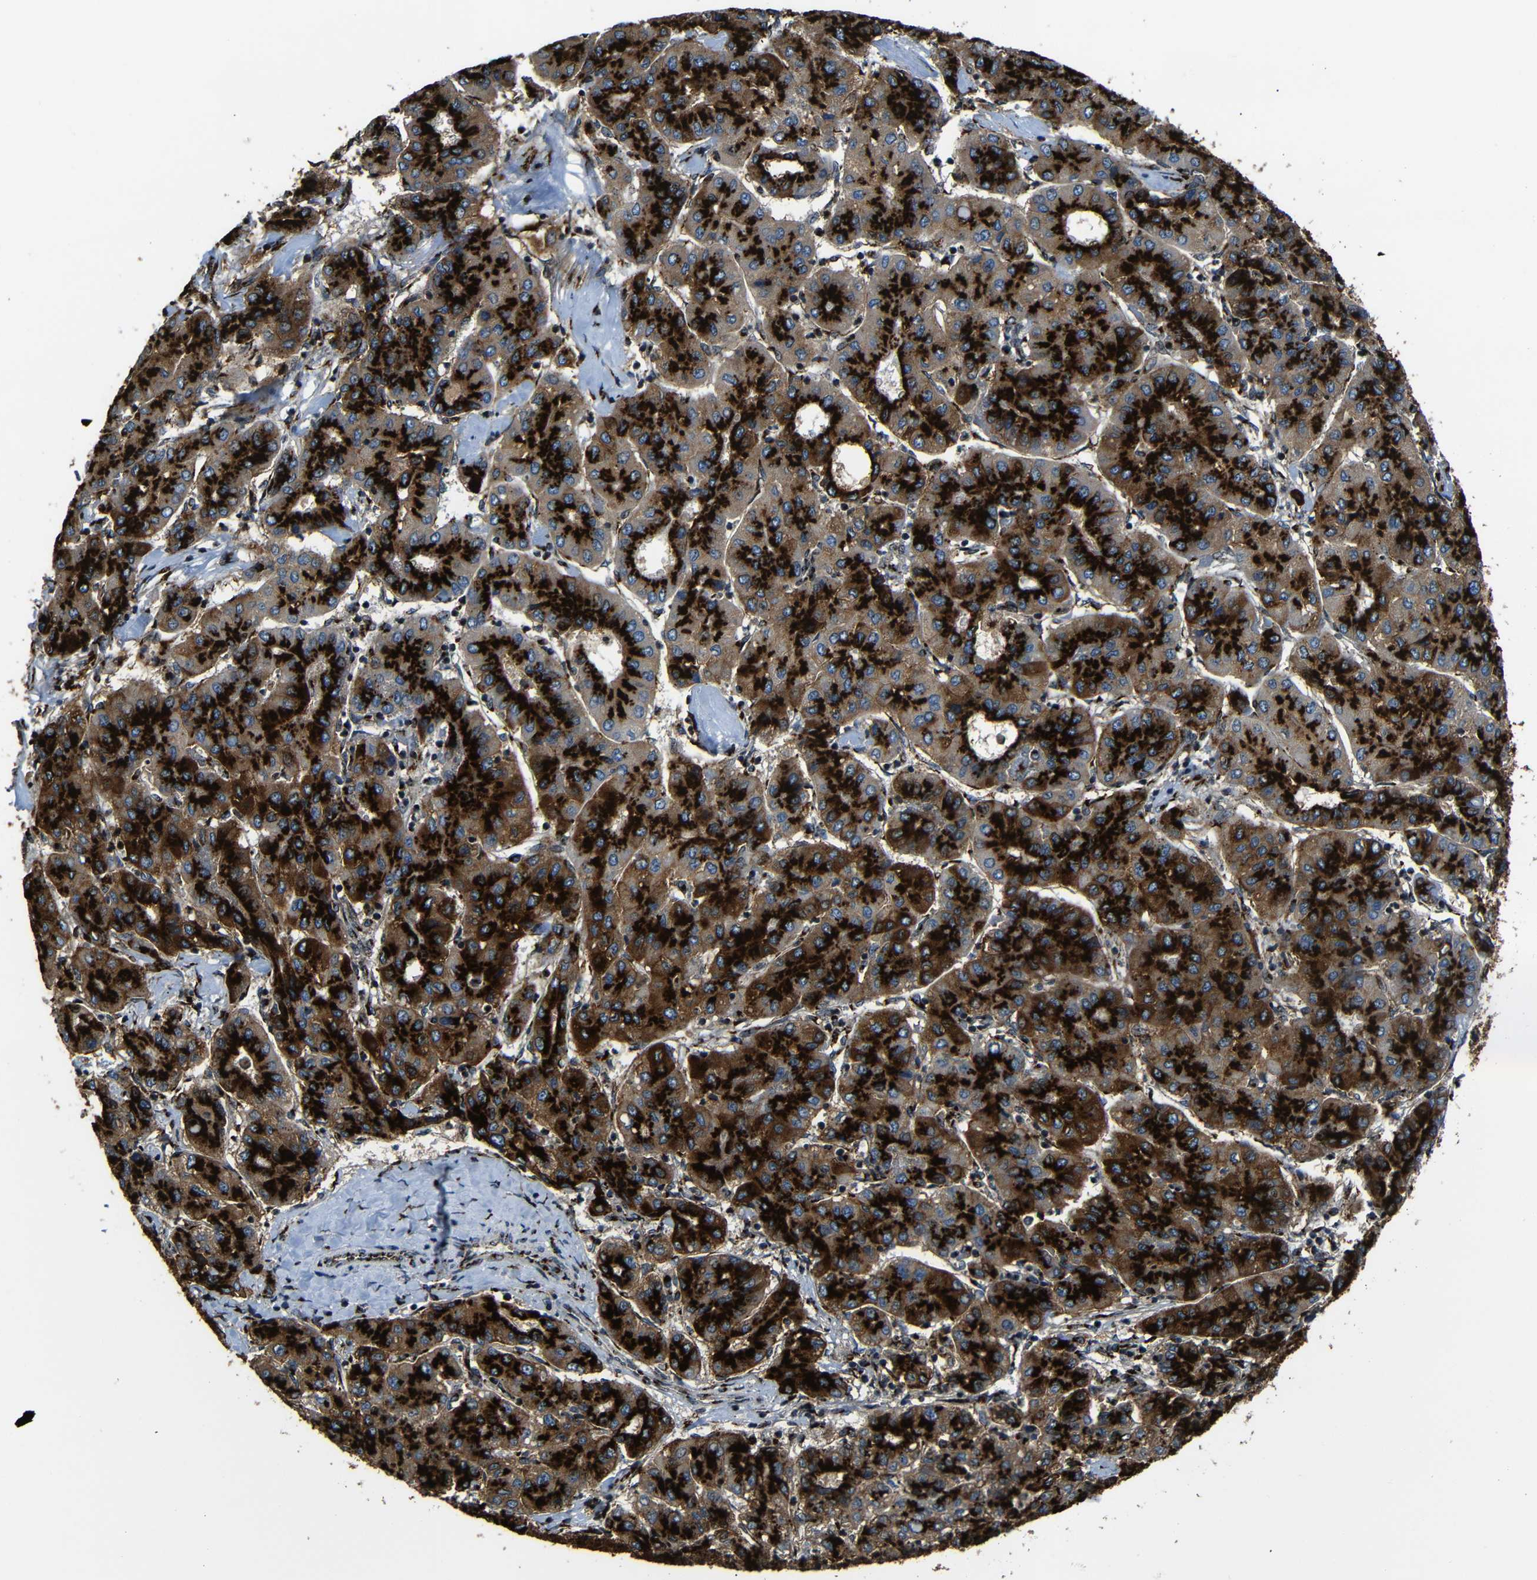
{"staining": {"intensity": "strong", "quantity": ">75%", "location": "cytoplasmic/membranous"}, "tissue": "liver cancer", "cell_type": "Tumor cells", "image_type": "cancer", "snomed": [{"axis": "morphology", "description": "Carcinoma, Hepatocellular, NOS"}, {"axis": "topography", "description": "Liver"}], "caption": "This histopathology image demonstrates liver cancer (hepatocellular carcinoma) stained with immunohistochemistry to label a protein in brown. The cytoplasmic/membranous of tumor cells show strong positivity for the protein. Nuclei are counter-stained blue.", "gene": "TGOLN2", "patient": {"sex": "male", "age": 65}}